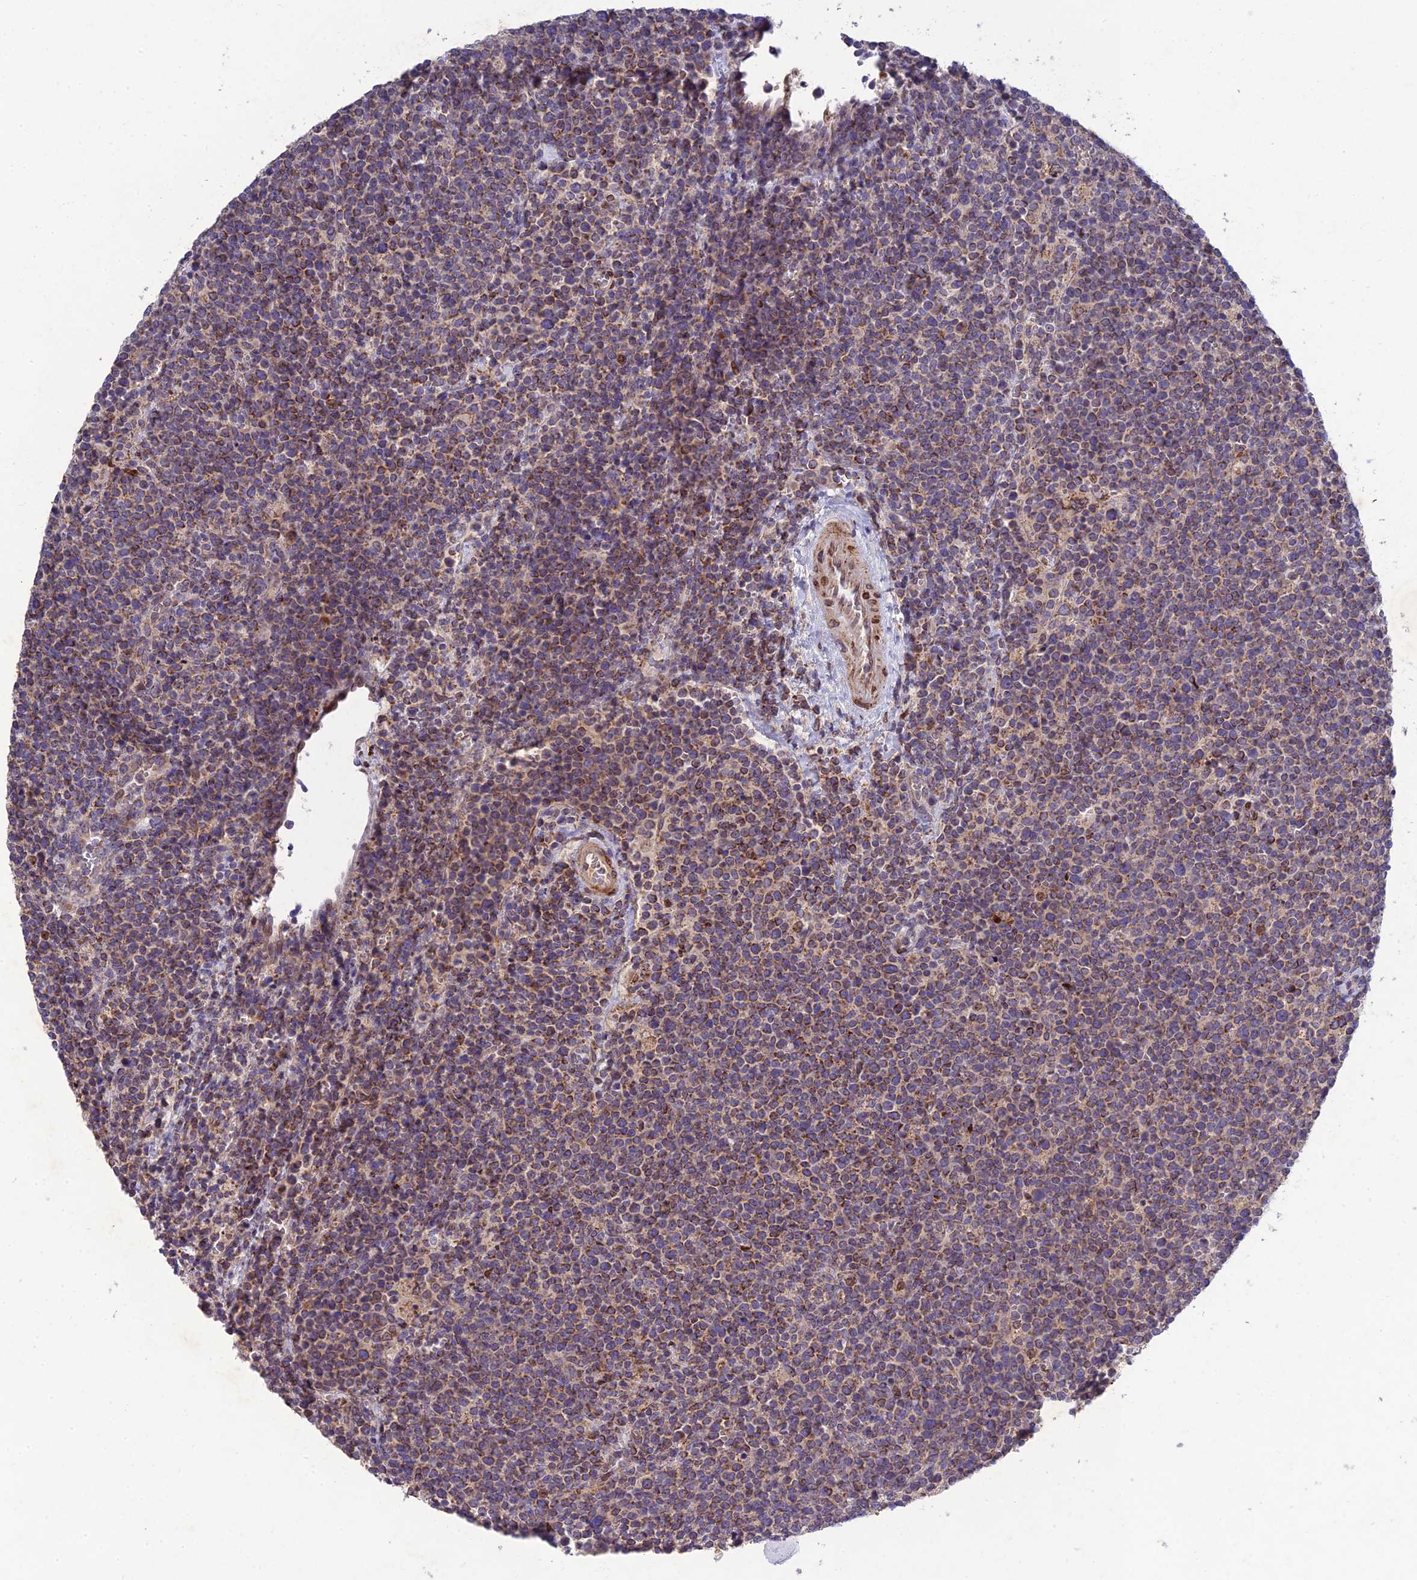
{"staining": {"intensity": "moderate", "quantity": ">75%", "location": "cytoplasmic/membranous"}, "tissue": "lymphoma", "cell_type": "Tumor cells", "image_type": "cancer", "snomed": [{"axis": "morphology", "description": "Malignant lymphoma, non-Hodgkin's type, High grade"}, {"axis": "topography", "description": "Lymph node"}], "caption": "Brown immunohistochemical staining in malignant lymphoma, non-Hodgkin's type (high-grade) shows moderate cytoplasmic/membranous positivity in about >75% of tumor cells. Nuclei are stained in blue.", "gene": "MGAT2", "patient": {"sex": "male", "age": 61}}